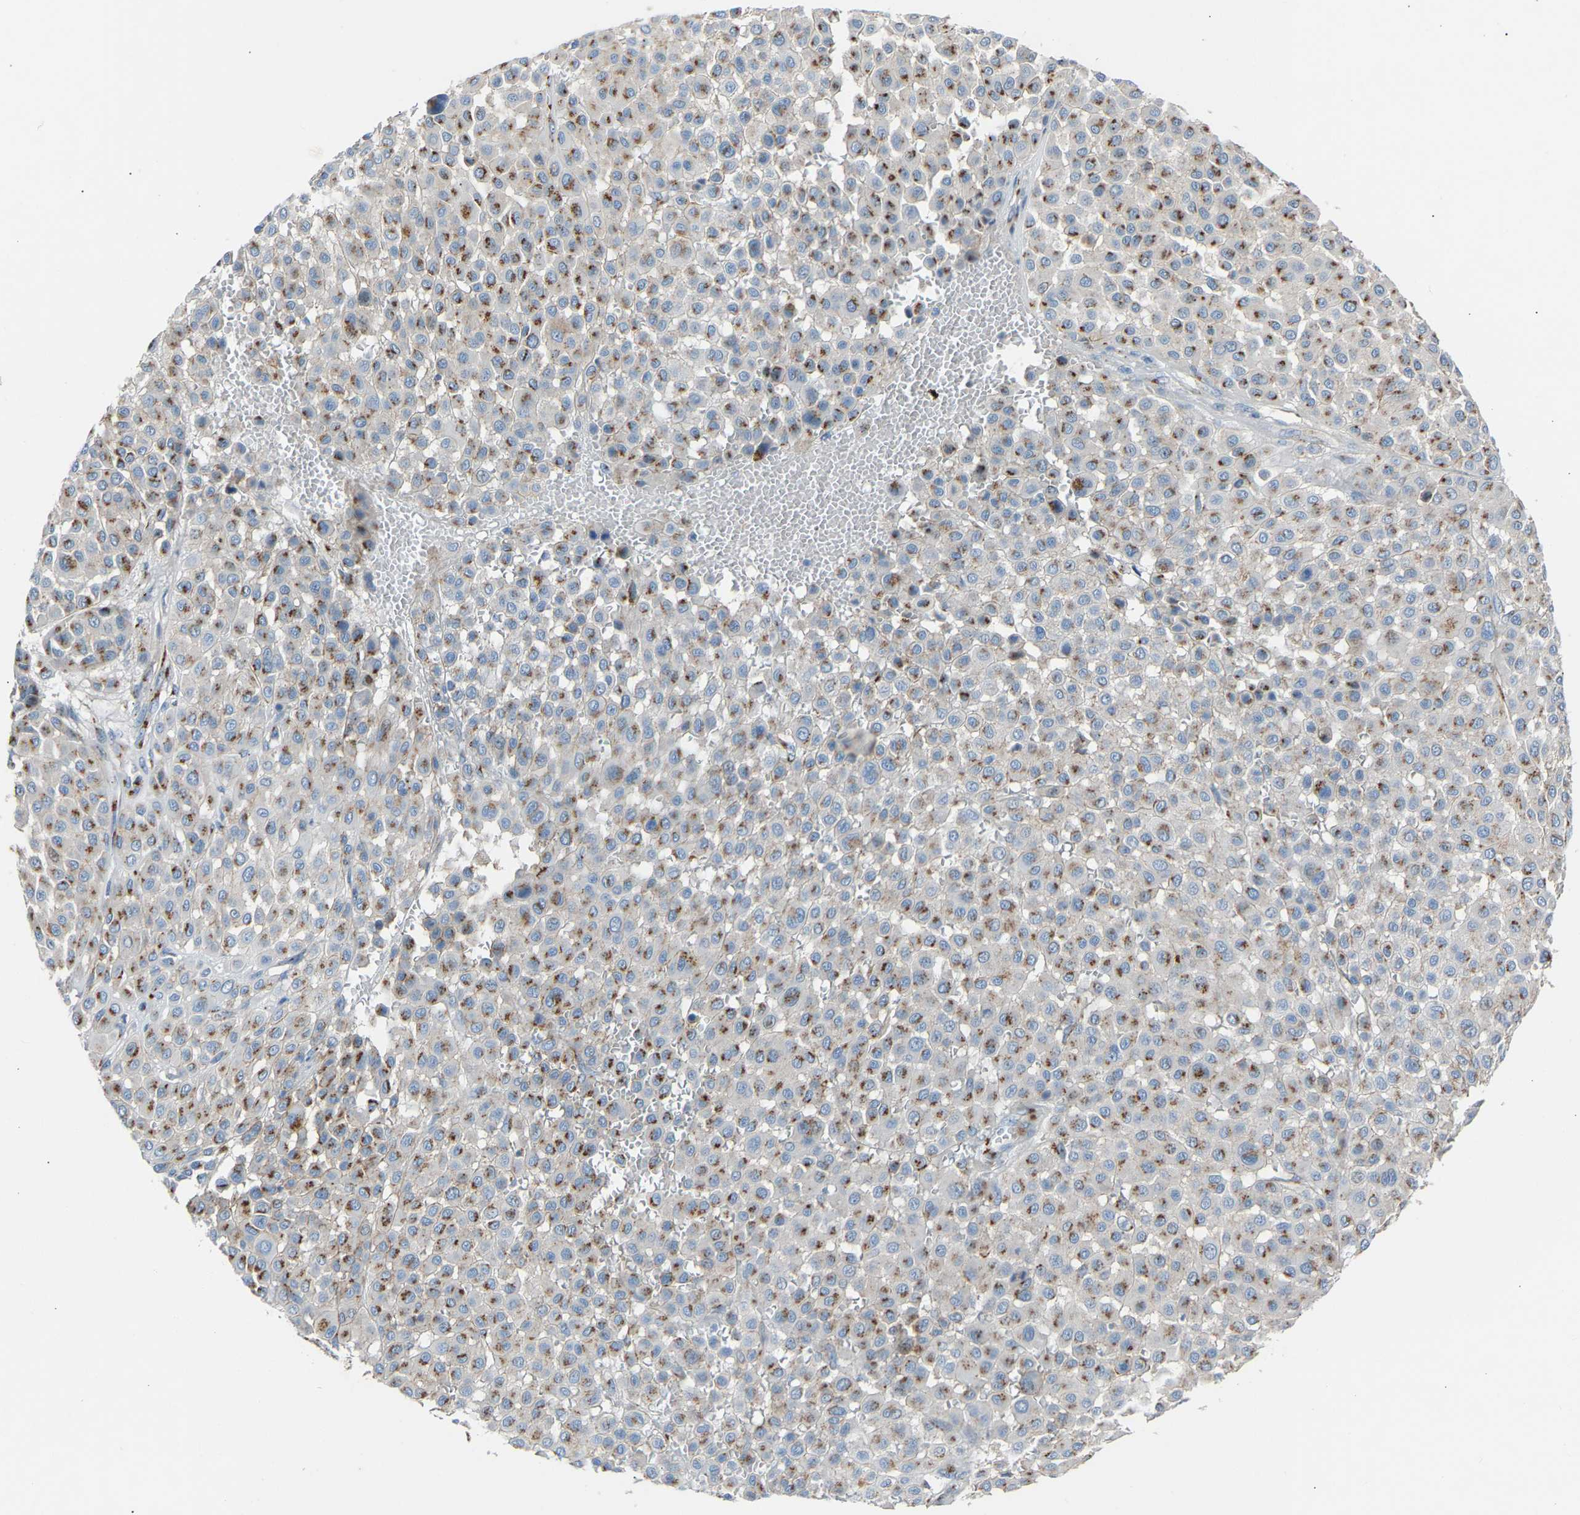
{"staining": {"intensity": "moderate", "quantity": "25%-75%", "location": "cytoplasmic/membranous"}, "tissue": "melanoma", "cell_type": "Tumor cells", "image_type": "cancer", "snomed": [{"axis": "morphology", "description": "Malignant melanoma, Metastatic site"}, {"axis": "topography", "description": "Soft tissue"}], "caption": "Moderate cytoplasmic/membranous expression for a protein is appreciated in about 25%-75% of tumor cells of malignant melanoma (metastatic site) using immunohistochemistry.", "gene": "CYREN", "patient": {"sex": "male", "age": 41}}